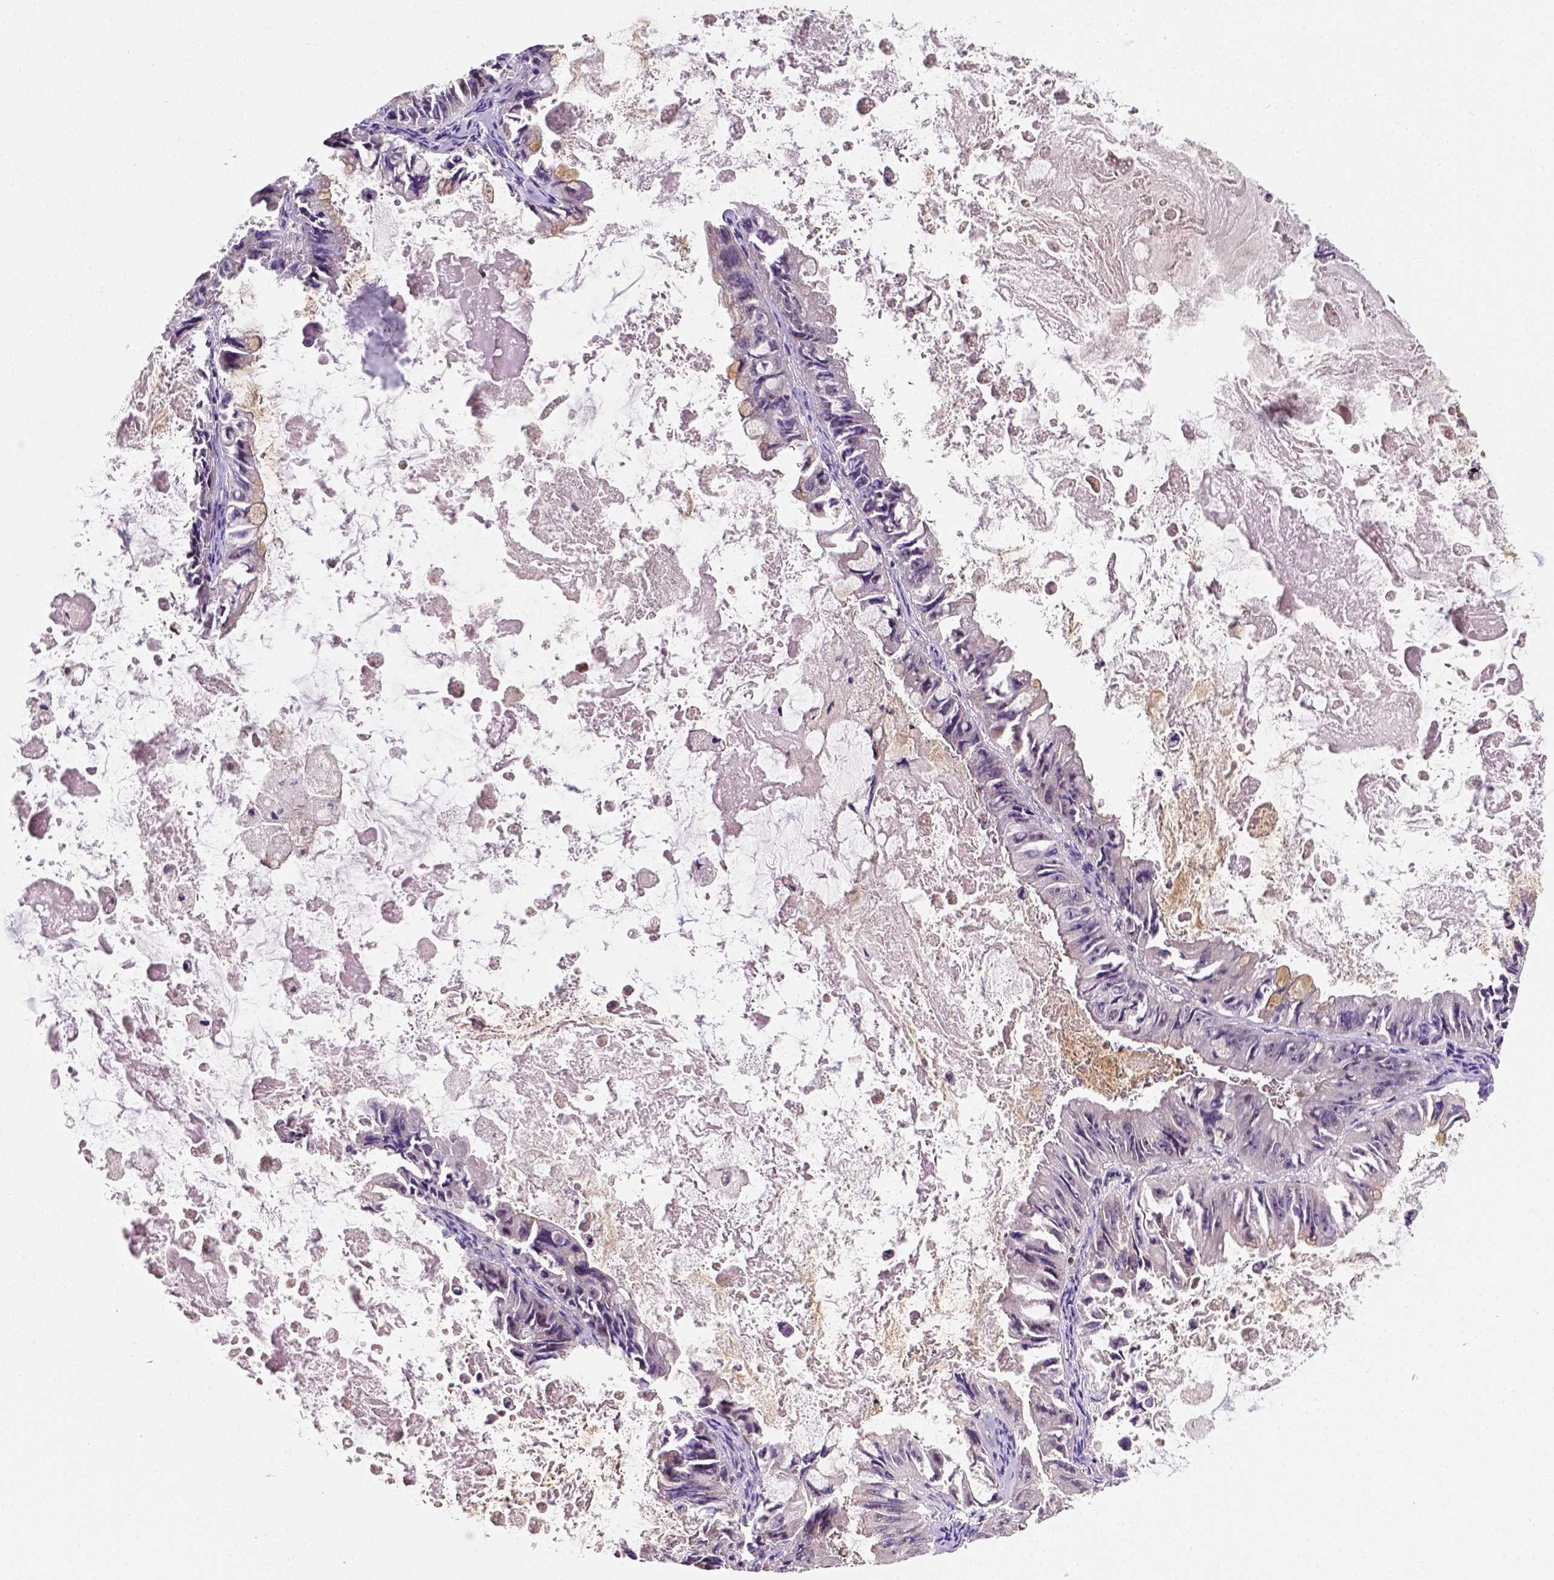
{"staining": {"intensity": "weak", "quantity": "25%-75%", "location": "cytoplasmic/membranous"}, "tissue": "ovarian cancer", "cell_type": "Tumor cells", "image_type": "cancer", "snomed": [{"axis": "morphology", "description": "Cystadenocarcinoma, mucinous, NOS"}, {"axis": "topography", "description": "Ovary"}], "caption": "Ovarian cancer tissue exhibits weak cytoplasmic/membranous positivity in about 25%-75% of tumor cells", "gene": "MATK", "patient": {"sex": "female", "age": 61}}